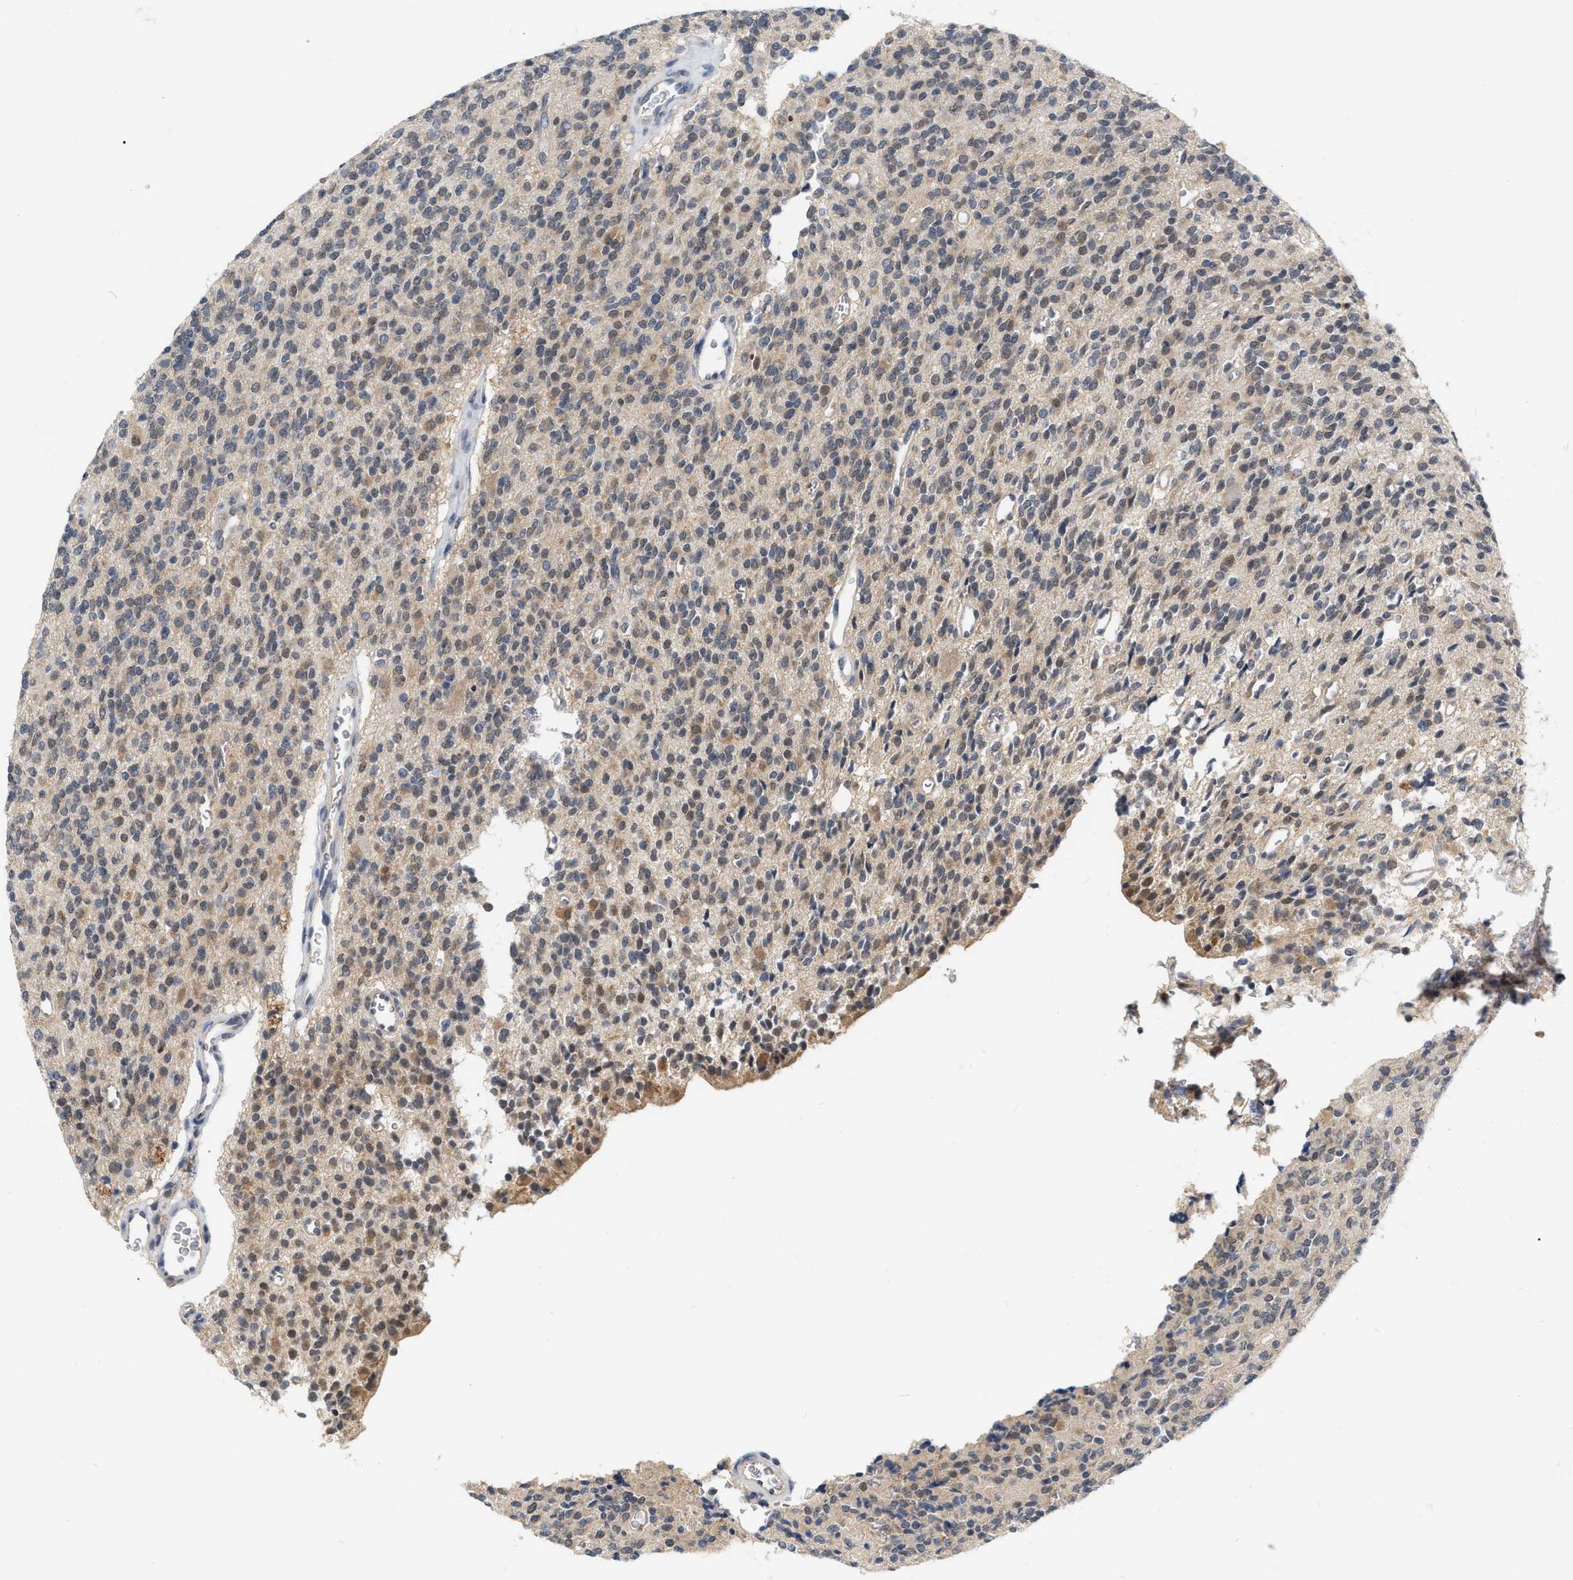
{"staining": {"intensity": "moderate", "quantity": ">75%", "location": "cytoplasmic/membranous"}, "tissue": "glioma", "cell_type": "Tumor cells", "image_type": "cancer", "snomed": [{"axis": "morphology", "description": "Glioma, malignant, High grade"}, {"axis": "topography", "description": "Brain"}], "caption": "A brown stain shows moderate cytoplasmic/membranous staining of a protein in high-grade glioma (malignant) tumor cells. Nuclei are stained in blue.", "gene": "RUVBL1", "patient": {"sex": "male", "age": 34}}